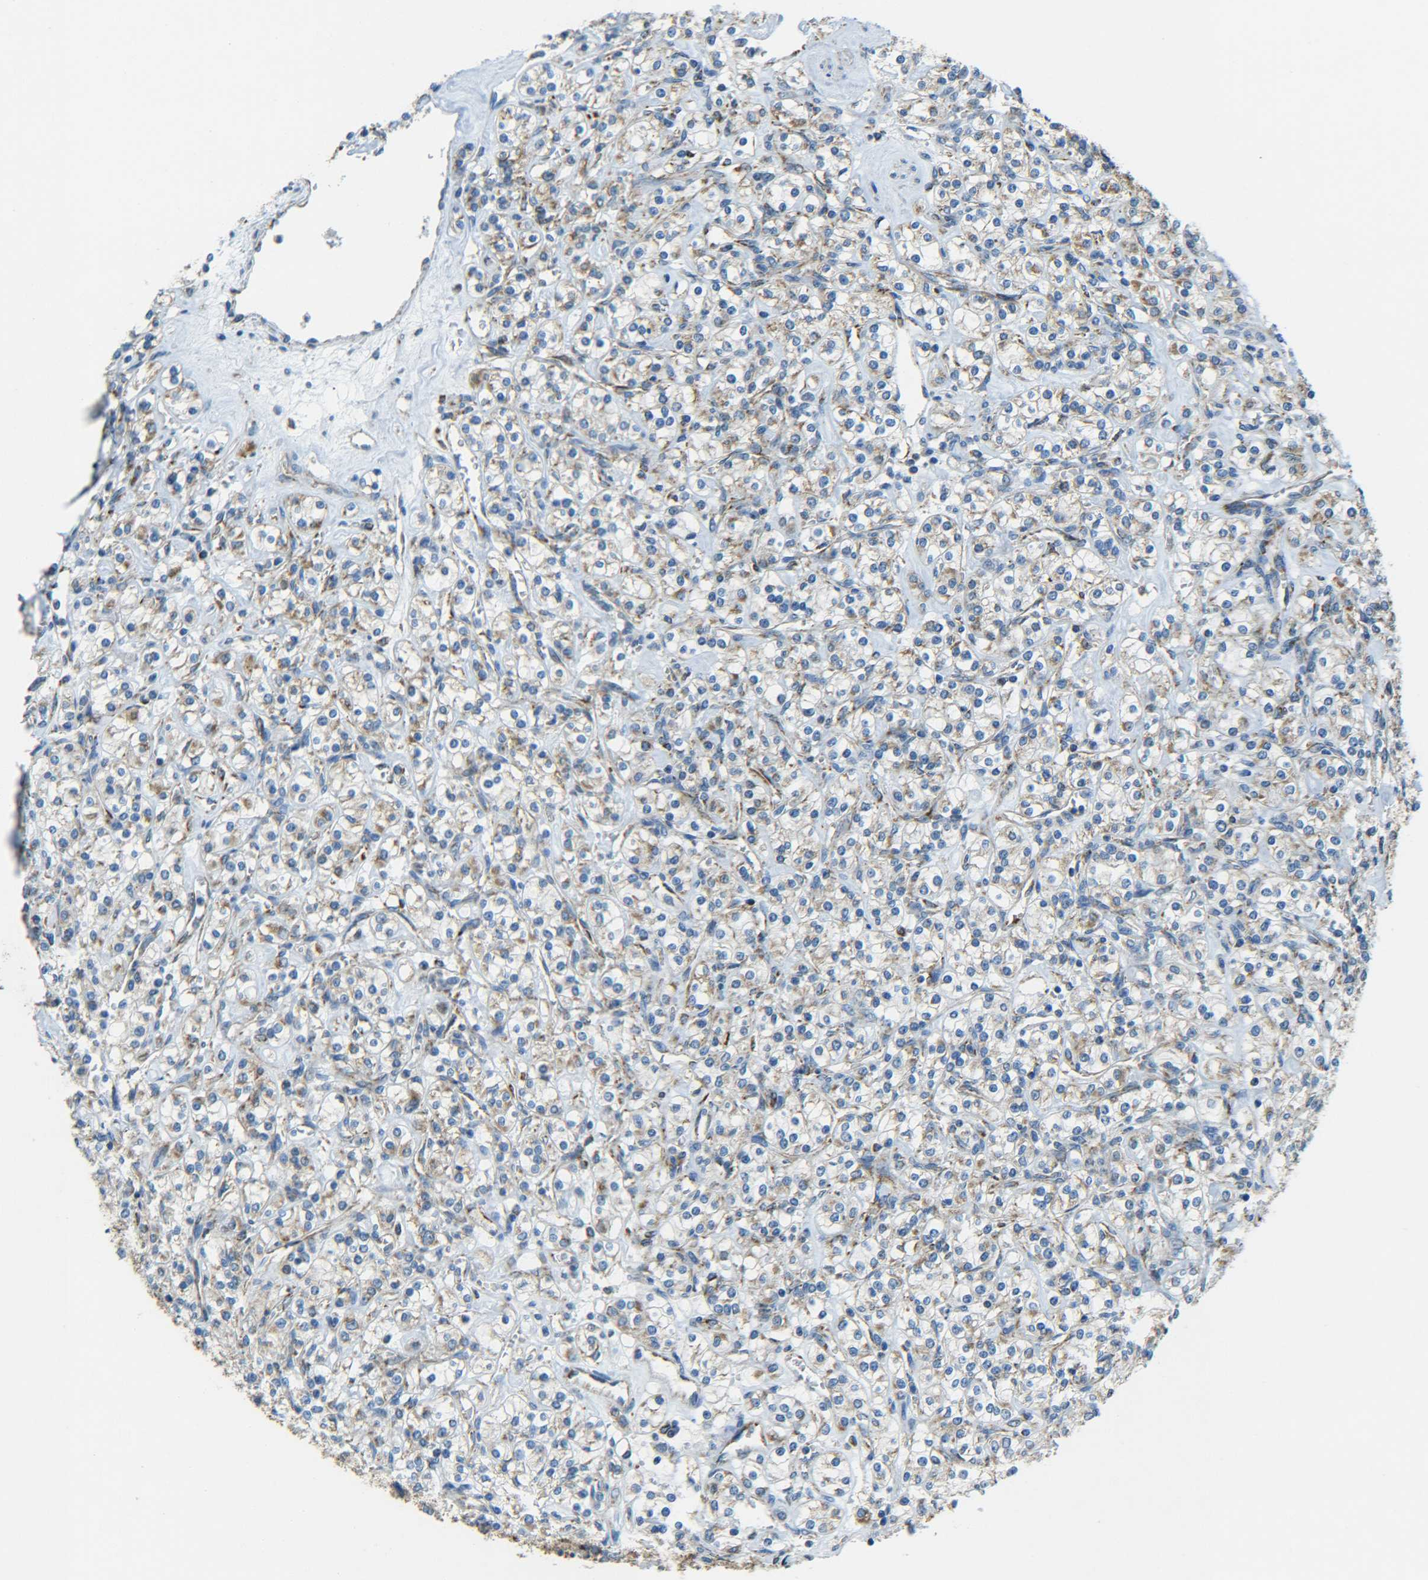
{"staining": {"intensity": "weak", "quantity": ">75%", "location": "cytoplasmic/membranous"}, "tissue": "renal cancer", "cell_type": "Tumor cells", "image_type": "cancer", "snomed": [{"axis": "morphology", "description": "Adenocarcinoma, NOS"}, {"axis": "topography", "description": "Kidney"}], "caption": "A brown stain labels weak cytoplasmic/membranous positivity of a protein in renal cancer (adenocarcinoma) tumor cells.", "gene": "CYB5R1", "patient": {"sex": "male", "age": 77}}